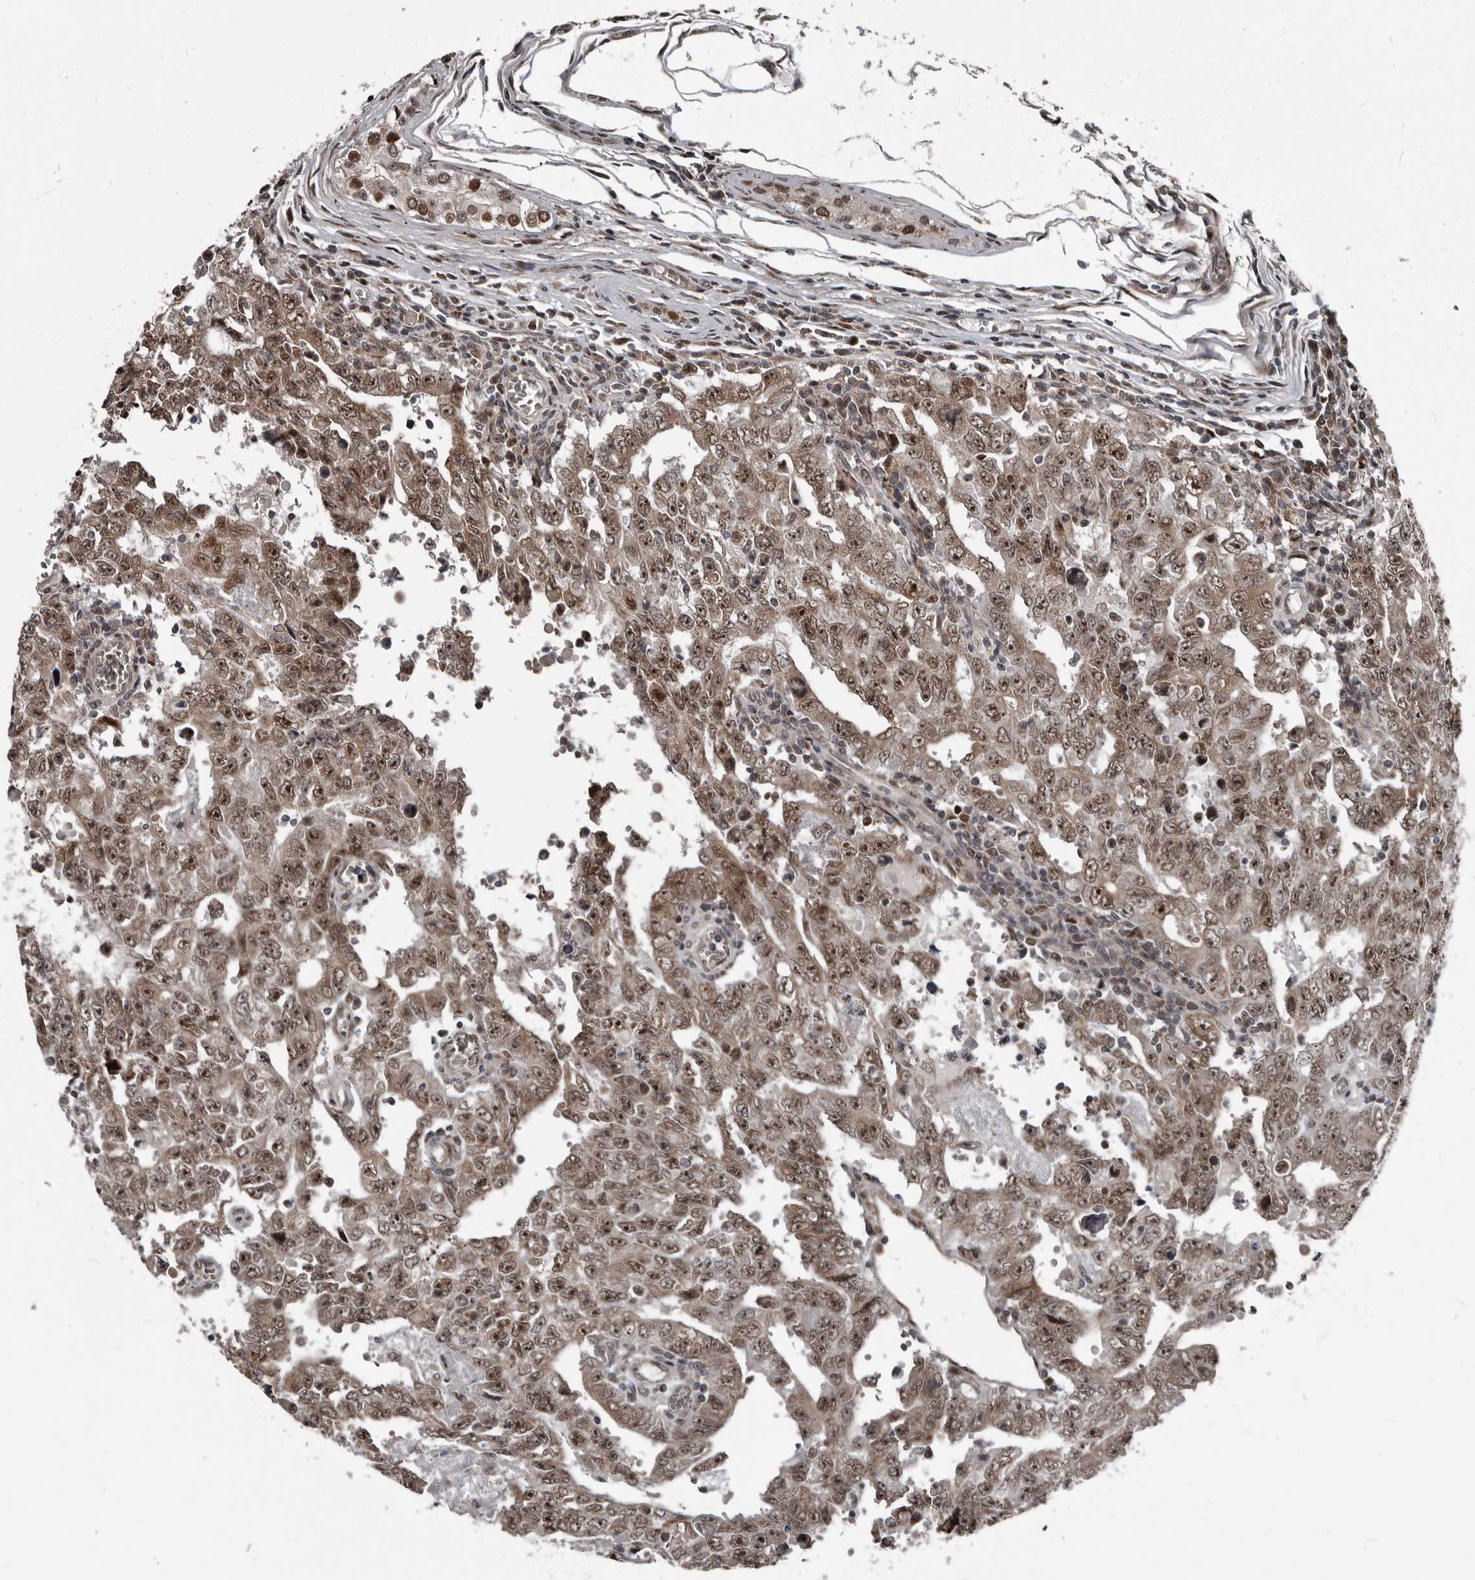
{"staining": {"intensity": "strong", "quantity": ">75%", "location": "cytoplasmic/membranous,nuclear"}, "tissue": "testis cancer", "cell_type": "Tumor cells", "image_type": "cancer", "snomed": [{"axis": "morphology", "description": "Carcinoma, Embryonal, NOS"}, {"axis": "topography", "description": "Testis"}], "caption": "Immunohistochemistry (IHC) (DAB) staining of testis cancer shows strong cytoplasmic/membranous and nuclear protein expression in about >75% of tumor cells.", "gene": "CHD1L", "patient": {"sex": "male", "age": 26}}